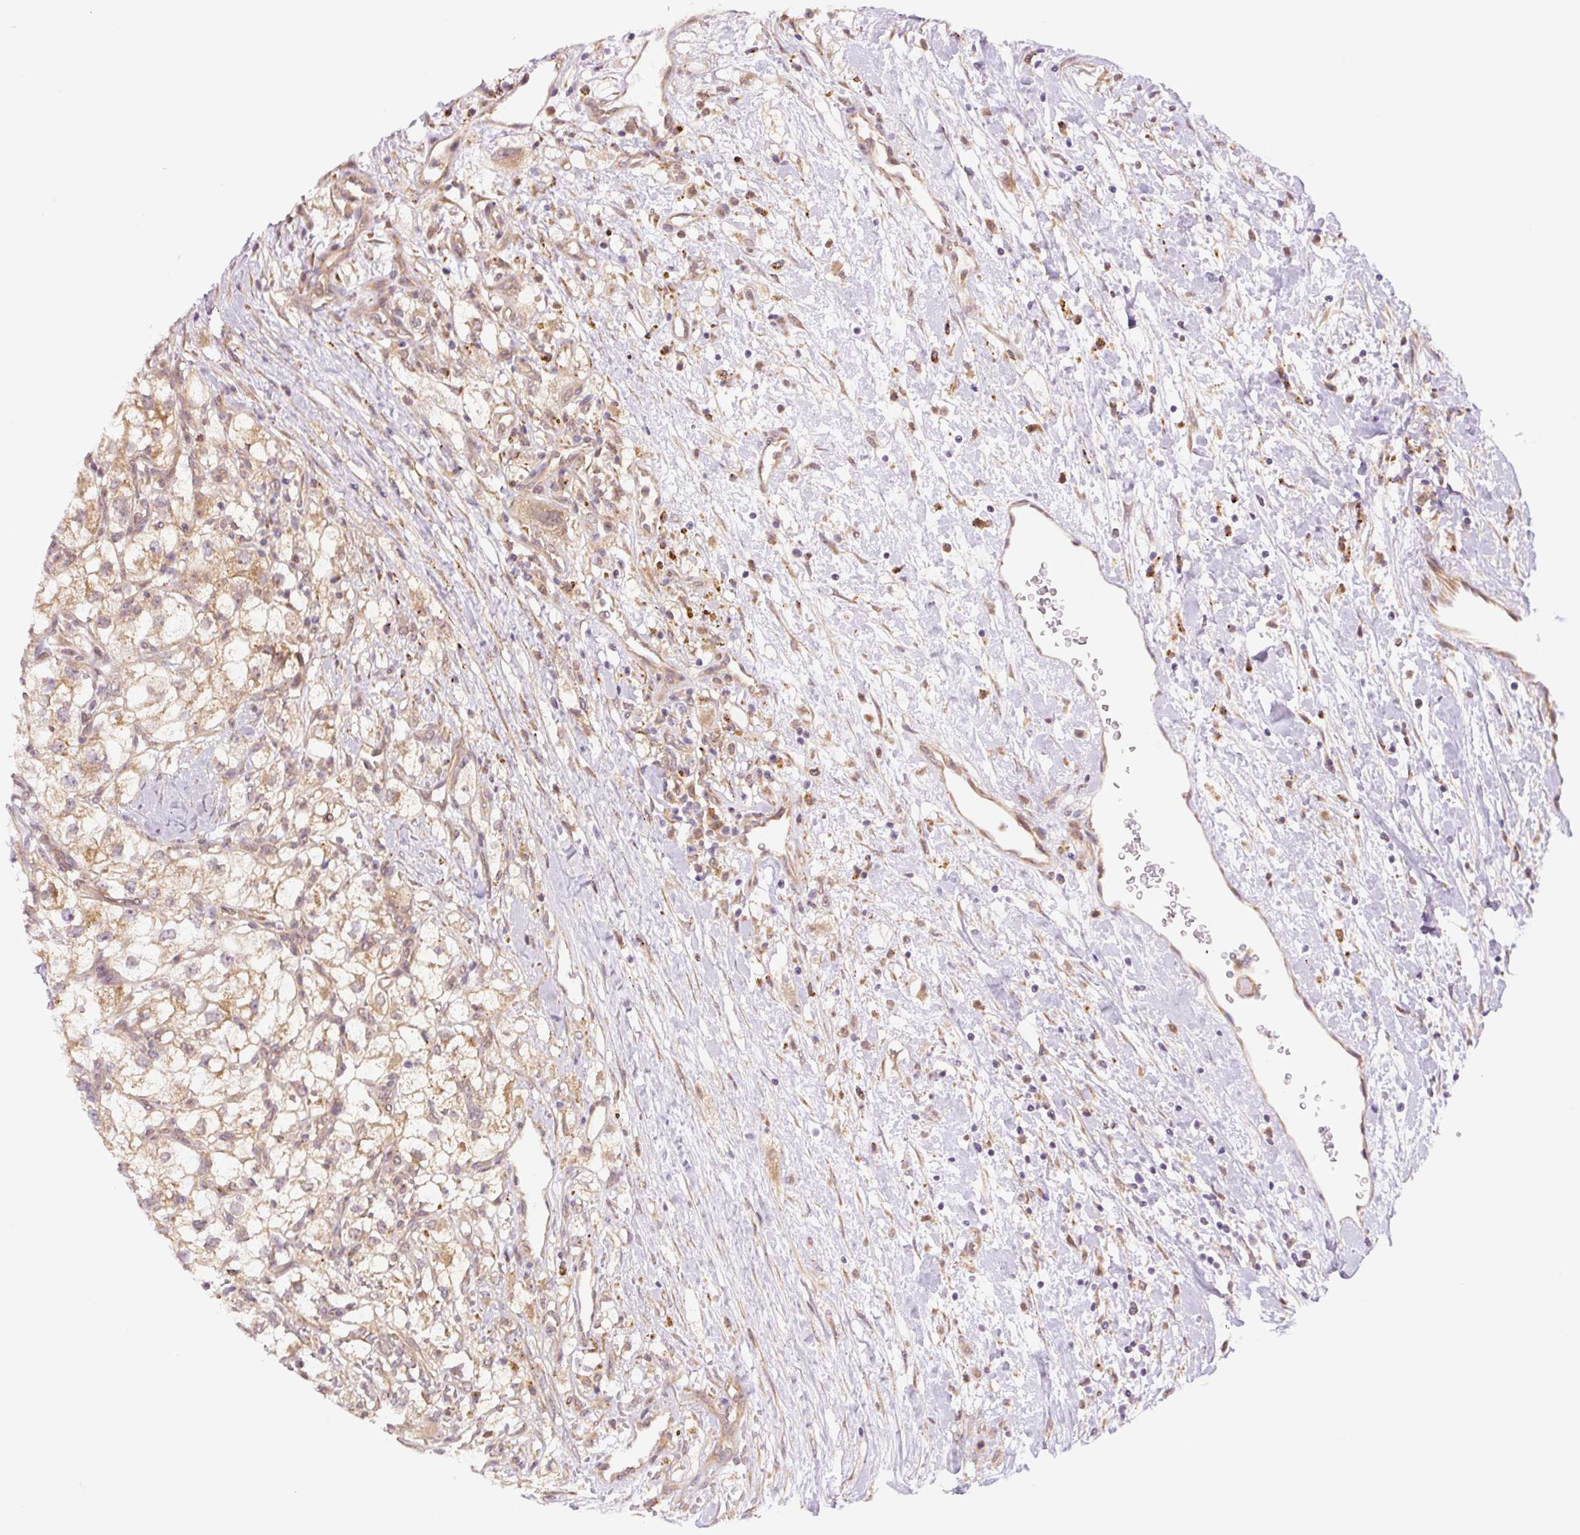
{"staining": {"intensity": "weak", "quantity": ">75%", "location": "cytoplasmic/membranous"}, "tissue": "renal cancer", "cell_type": "Tumor cells", "image_type": "cancer", "snomed": [{"axis": "morphology", "description": "Adenocarcinoma, NOS"}, {"axis": "topography", "description": "Kidney"}], "caption": "Immunohistochemical staining of renal adenocarcinoma exhibits weak cytoplasmic/membranous protein positivity in about >75% of tumor cells. The staining was performed using DAB (3,3'-diaminobenzidine) to visualize the protein expression in brown, while the nuclei were stained in blue with hematoxylin (Magnification: 20x).", "gene": "ZSWIM7", "patient": {"sex": "male", "age": 59}}